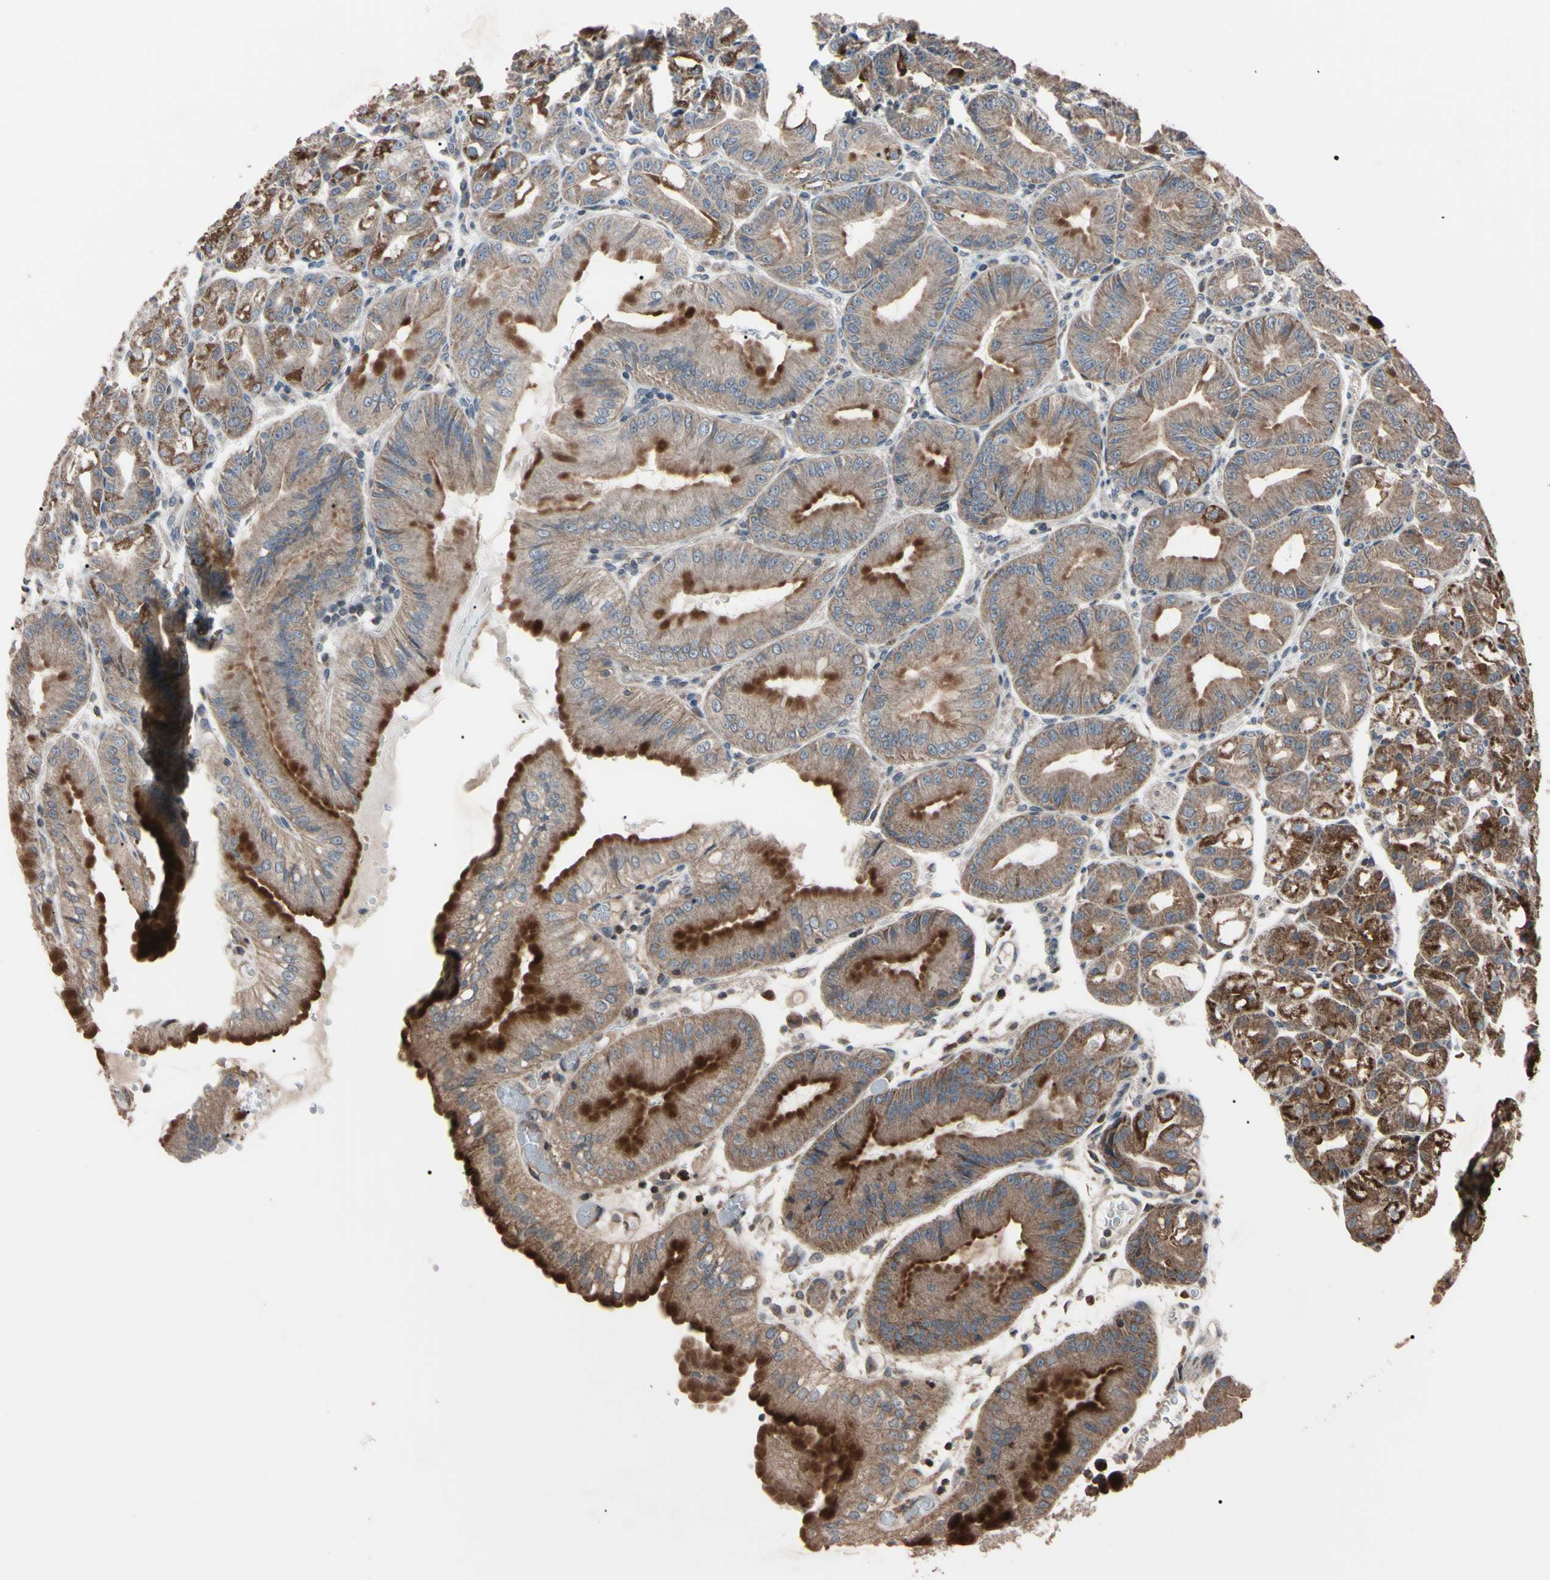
{"staining": {"intensity": "strong", "quantity": "25%-75%", "location": "cytoplasmic/membranous"}, "tissue": "stomach", "cell_type": "Glandular cells", "image_type": "normal", "snomed": [{"axis": "morphology", "description": "Normal tissue, NOS"}, {"axis": "topography", "description": "Stomach, lower"}], "caption": "Immunohistochemistry micrograph of normal stomach stained for a protein (brown), which shows high levels of strong cytoplasmic/membranous positivity in about 25%-75% of glandular cells.", "gene": "TNFRSF1A", "patient": {"sex": "male", "age": 71}}